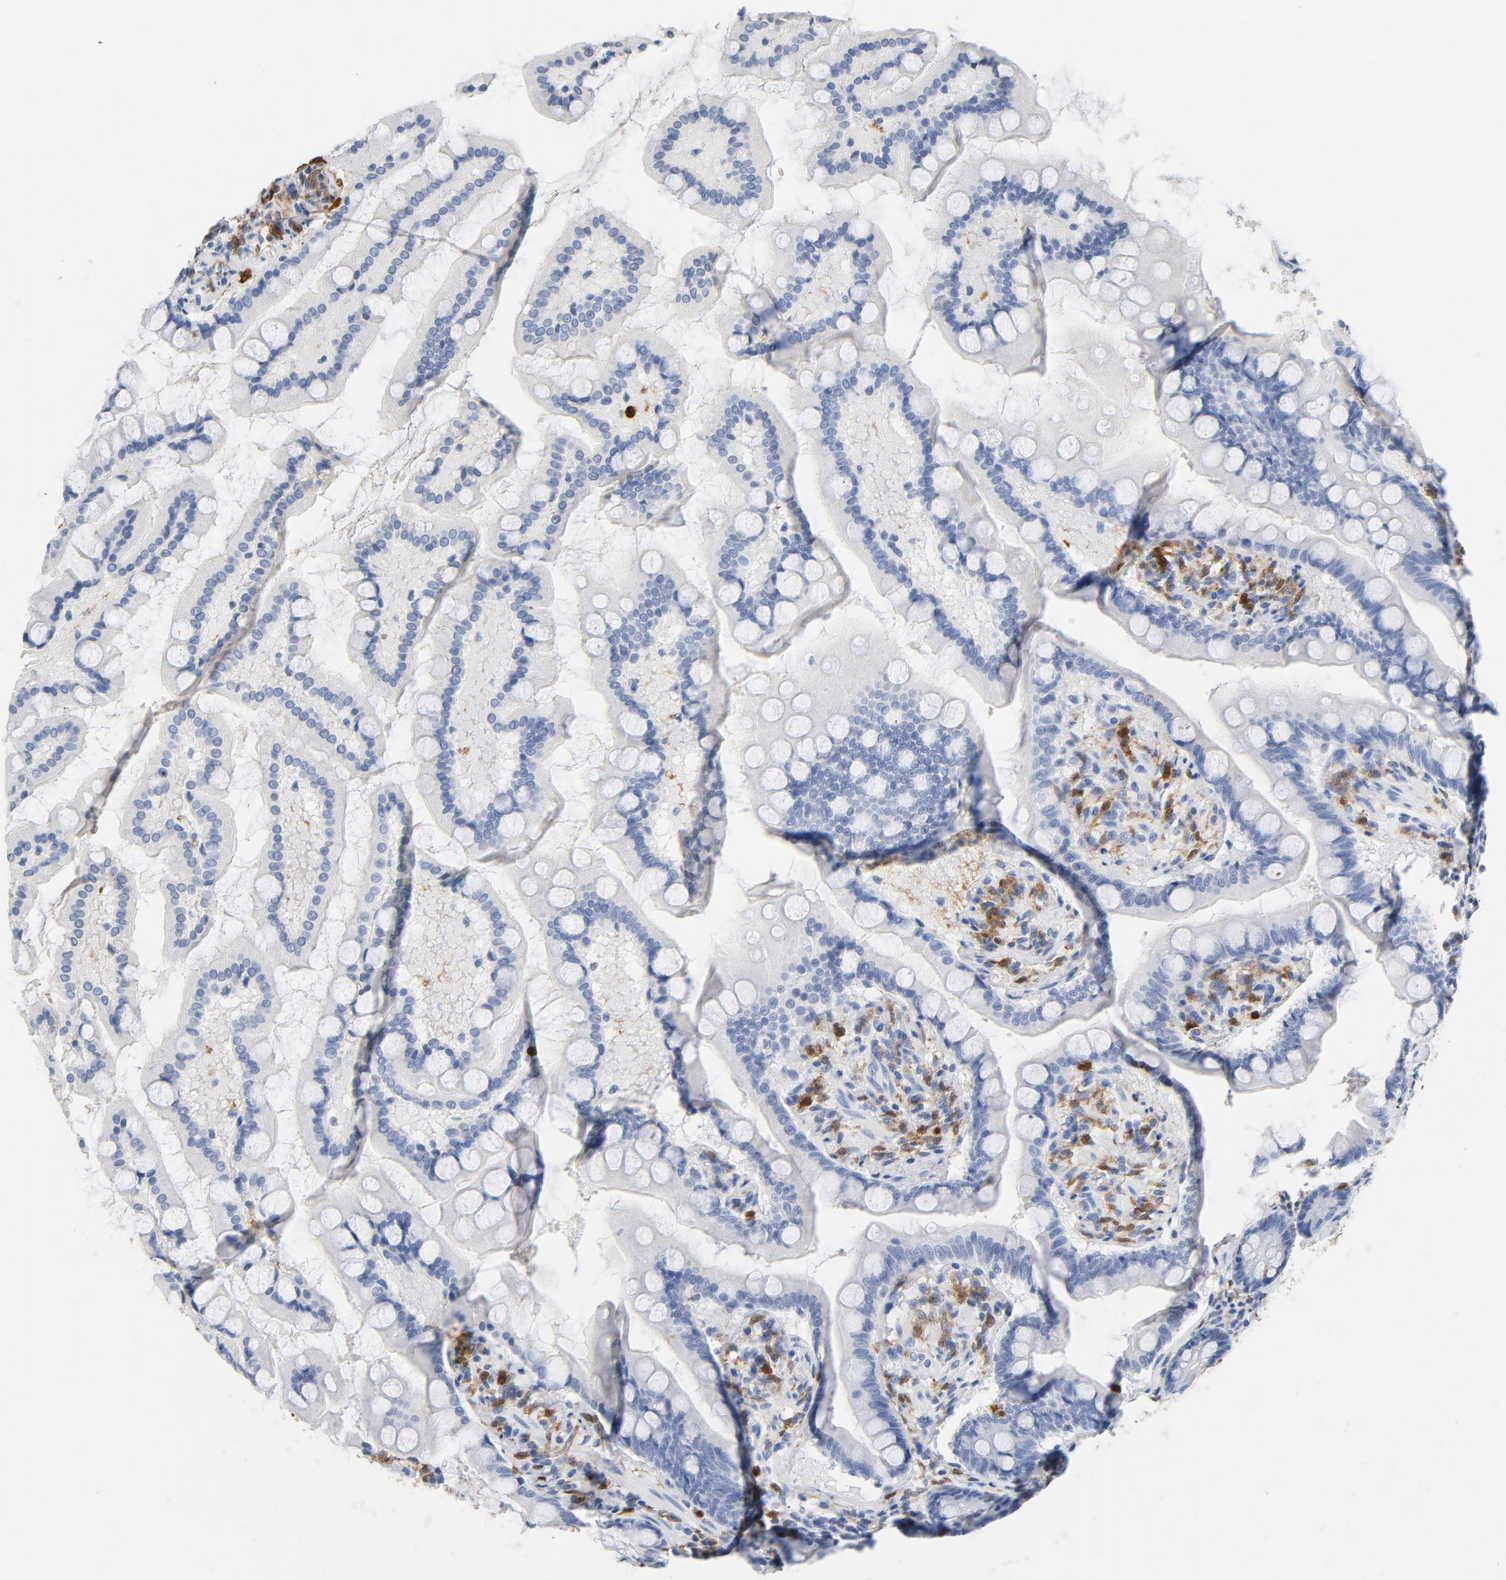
{"staining": {"intensity": "negative", "quantity": "none", "location": "none"}, "tissue": "small intestine", "cell_type": "Glandular cells", "image_type": "normal", "snomed": [{"axis": "morphology", "description": "Normal tissue, NOS"}, {"axis": "topography", "description": "Small intestine"}], "caption": "An IHC histopathology image of benign small intestine is shown. There is no staining in glandular cells of small intestine. (IHC, brightfield microscopy, high magnification).", "gene": "NCF1", "patient": {"sex": "male", "age": 41}}